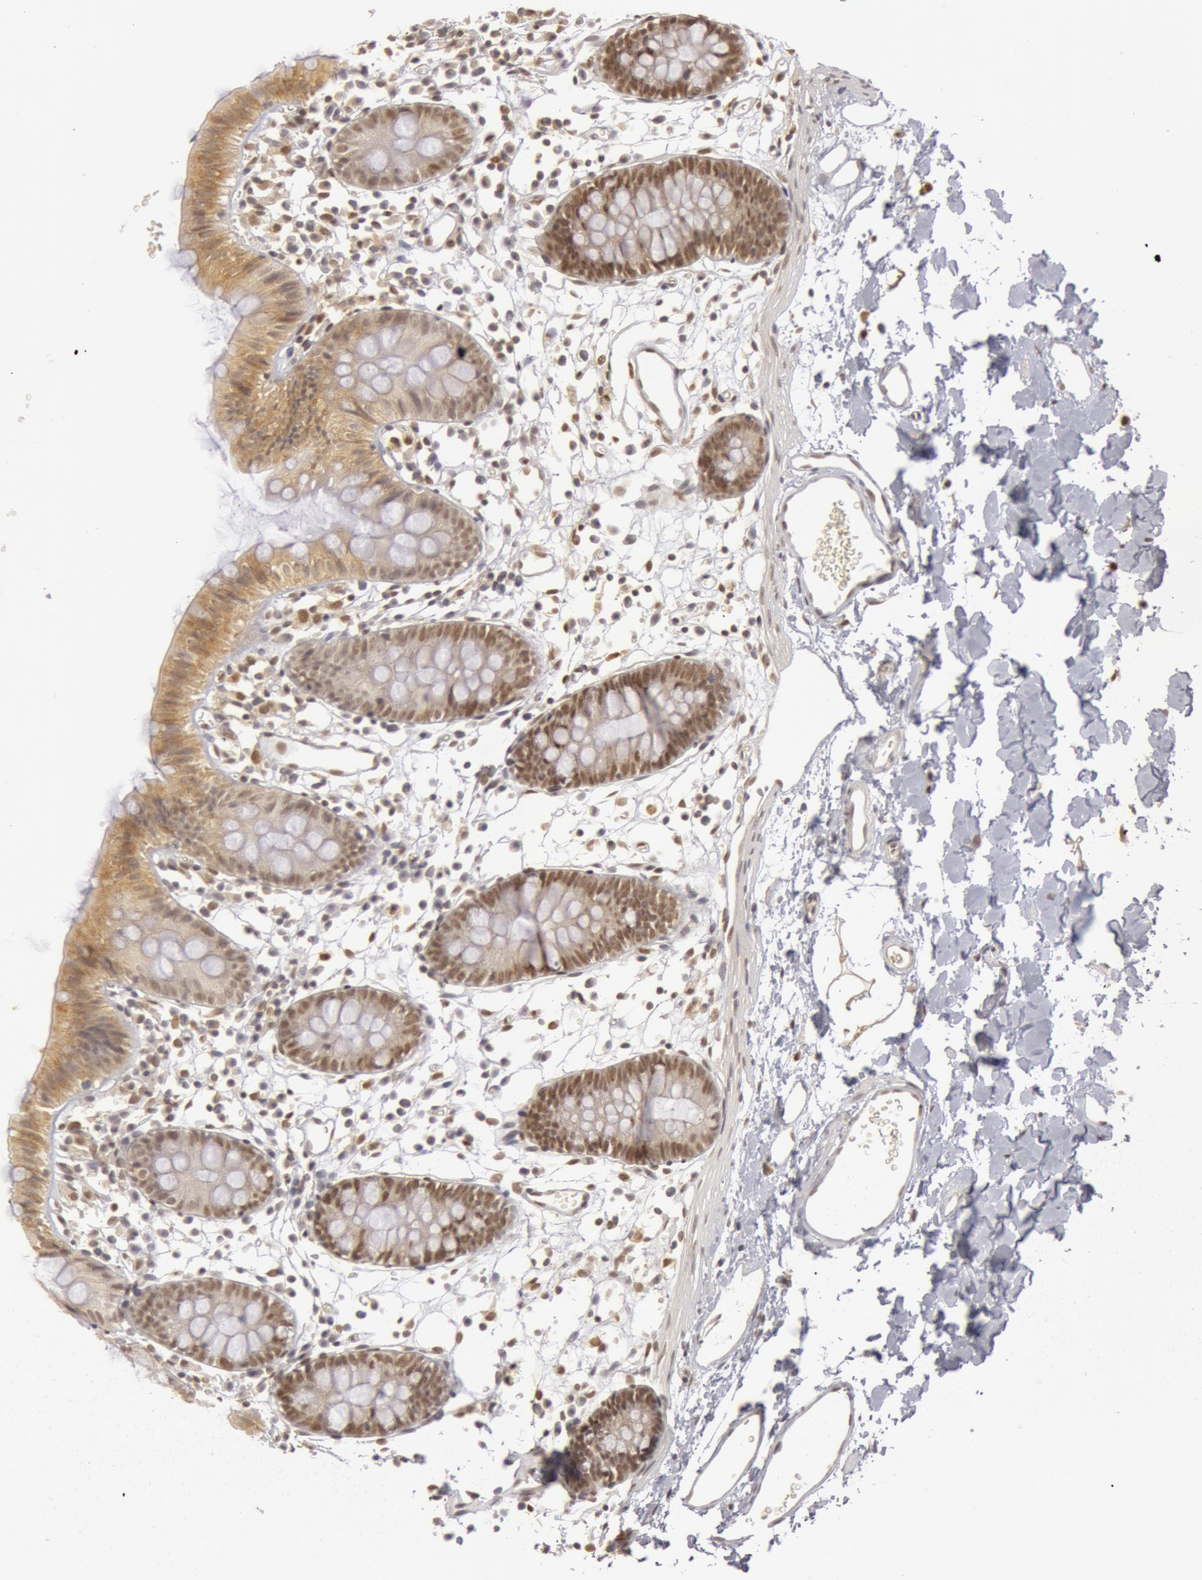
{"staining": {"intensity": "moderate", "quantity": ">75%", "location": "cytoplasmic/membranous"}, "tissue": "colon", "cell_type": "Endothelial cells", "image_type": "normal", "snomed": [{"axis": "morphology", "description": "Normal tissue, NOS"}, {"axis": "topography", "description": "Colon"}], "caption": "Colon stained with DAB (3,3'-diaminobenzidine) IHC exhibits medium levels of moderate cytoplasmic/membranous expression in about >75% of endothelial cells.", "gene": "OASL", "patient": {"sex": "male", "age": 14}}